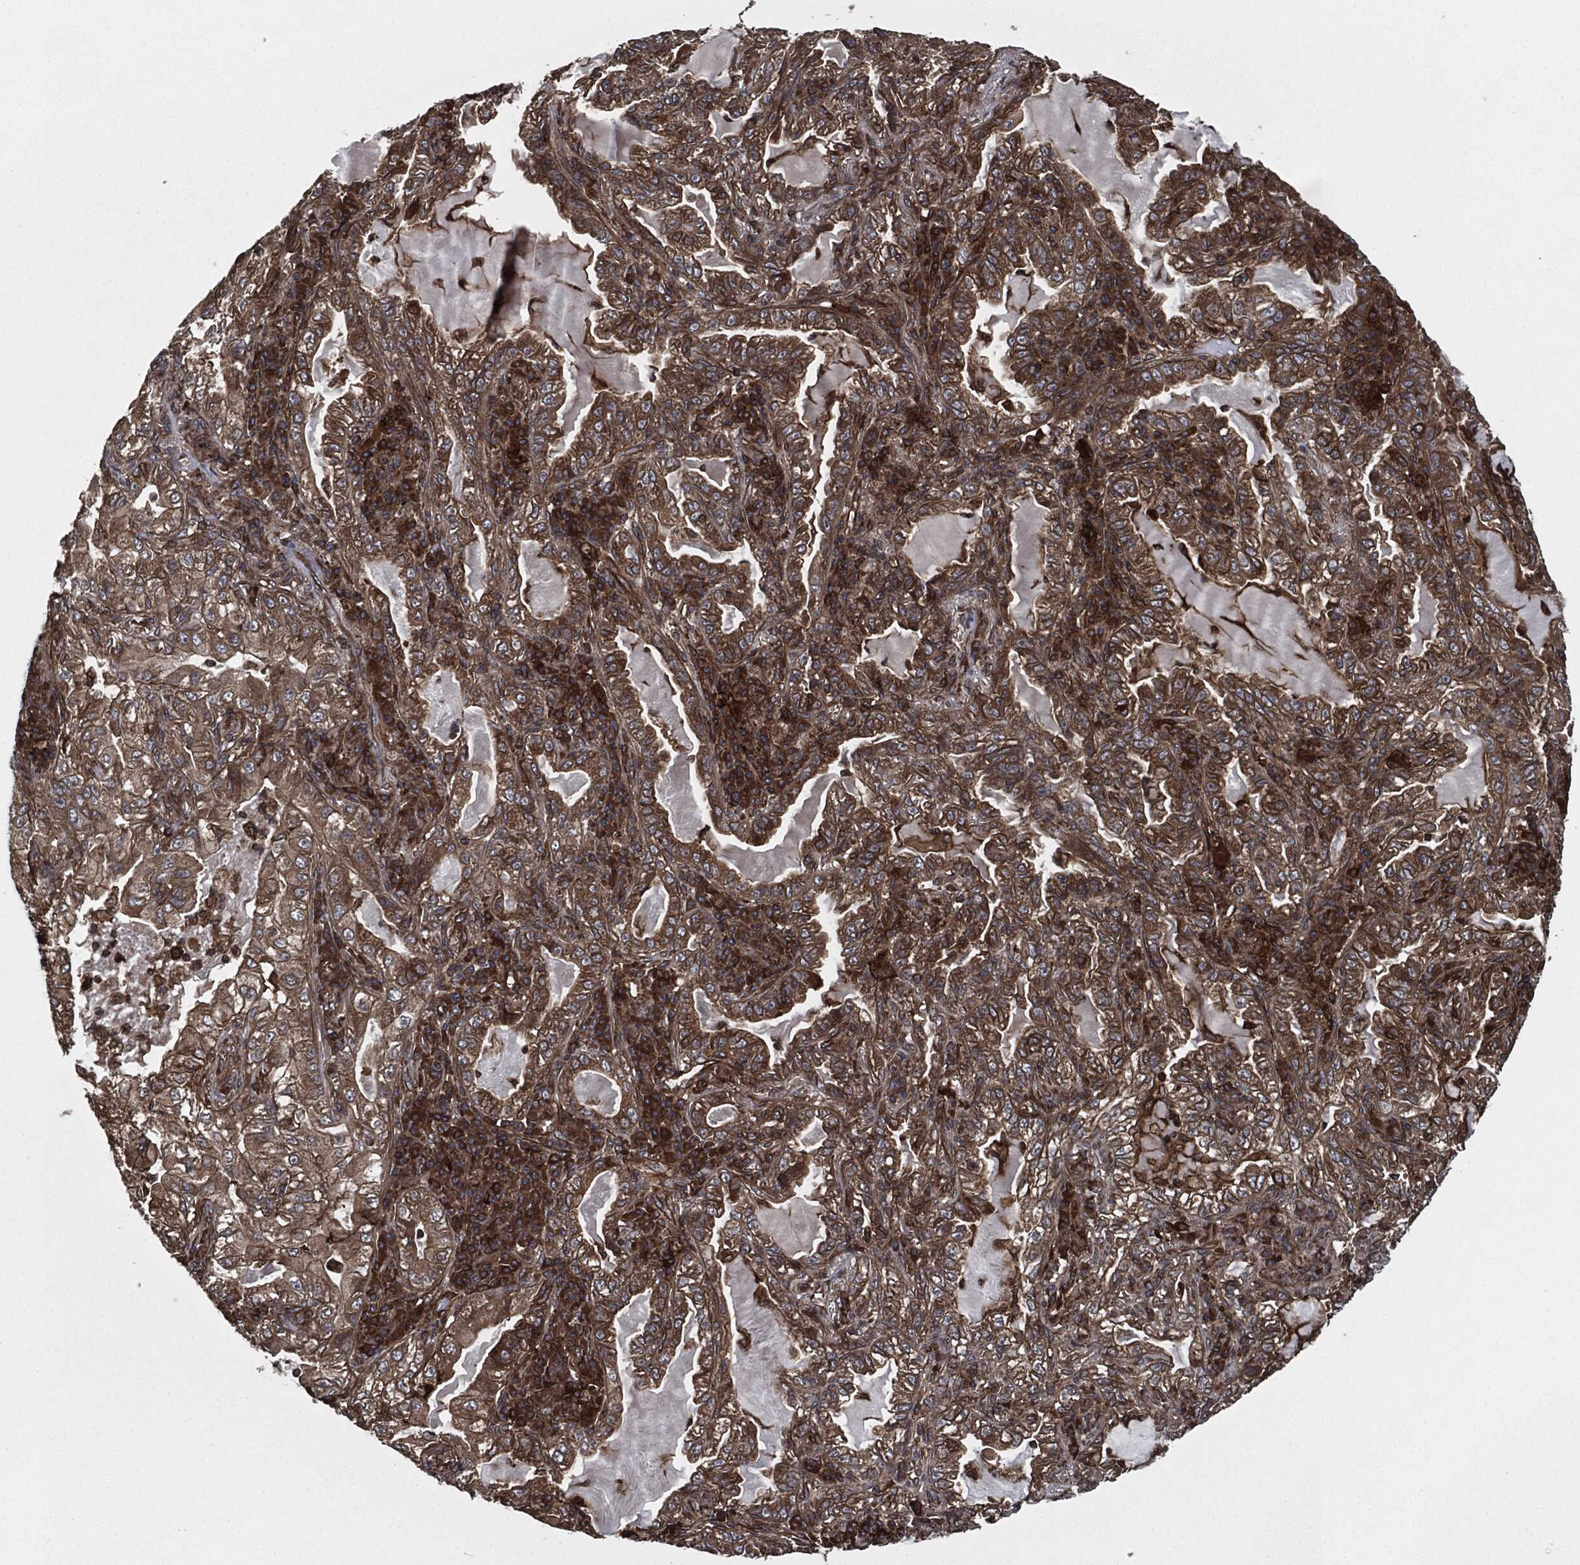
{"staining": {"intensity": "moderate", "quantity": ">75%", "location": "cytoplasmic/membranous"}, "tissue": "lung cancer", "cell_type": "Tumor cells", "image_type": "cancer", "snomed": [{"axis": "morphology", "description": "Adenocarcinoma, NOS"}, {"axis": "topography", "description": "Lung"}], "caption": "Lung cancer was stained to show a protein in brown. There is medium levels of moderate cytoplasmic/membranous expression in about >75% of tumor cells.", "gene": "RAP1GDS1", "patient": {"sex": "female", "age": 73}}